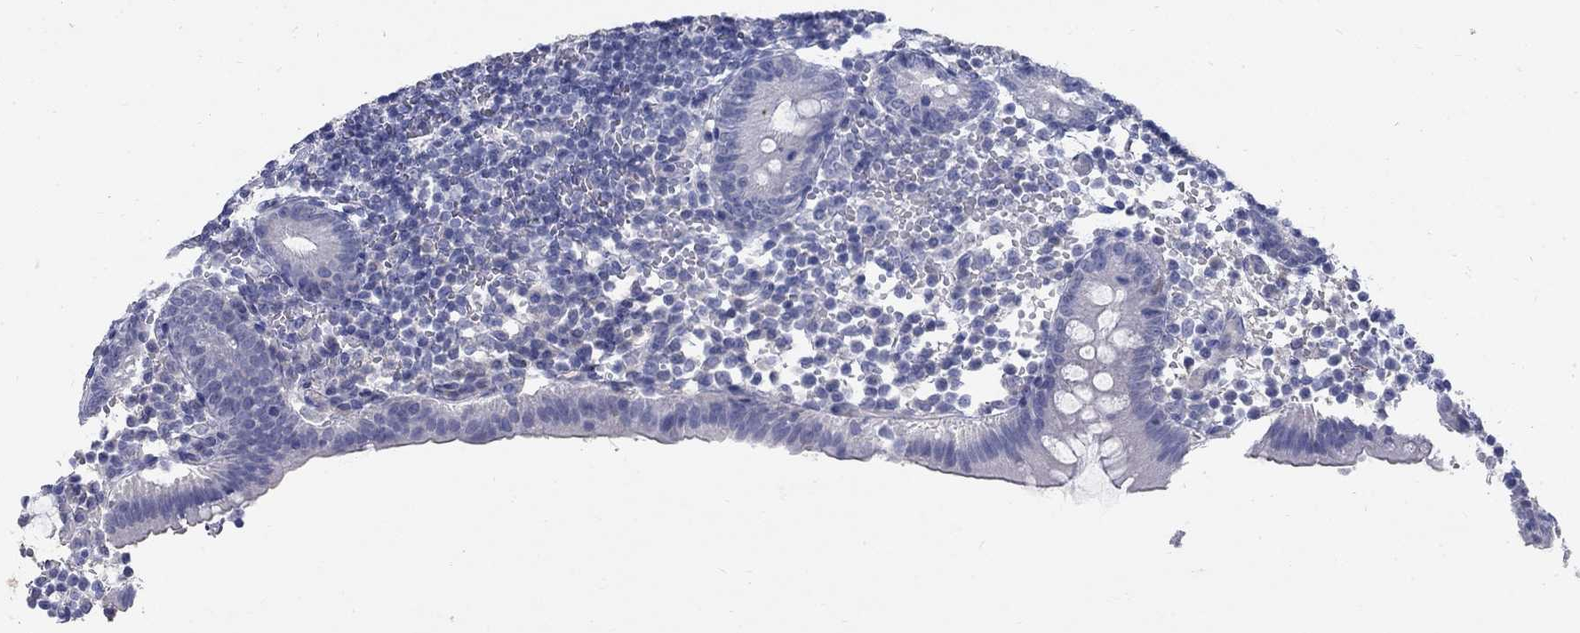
{"staining": {"intensity": "negative", "quantity": "none", "location": "none"}, "tissue": "appendix", "cell_type": "Glandular cells", "image_type": "normal", "snomed": [{"axis": "morphology", "description": "Normal tissue, NOS"}, {"axis": "topography", "description": "Appendix"}], "caption": "IHC of normal human appendix exhibits no positivity in glandular cells.", "gene": "PTH1R", "patient": {"sex": "female", "age": 40}}